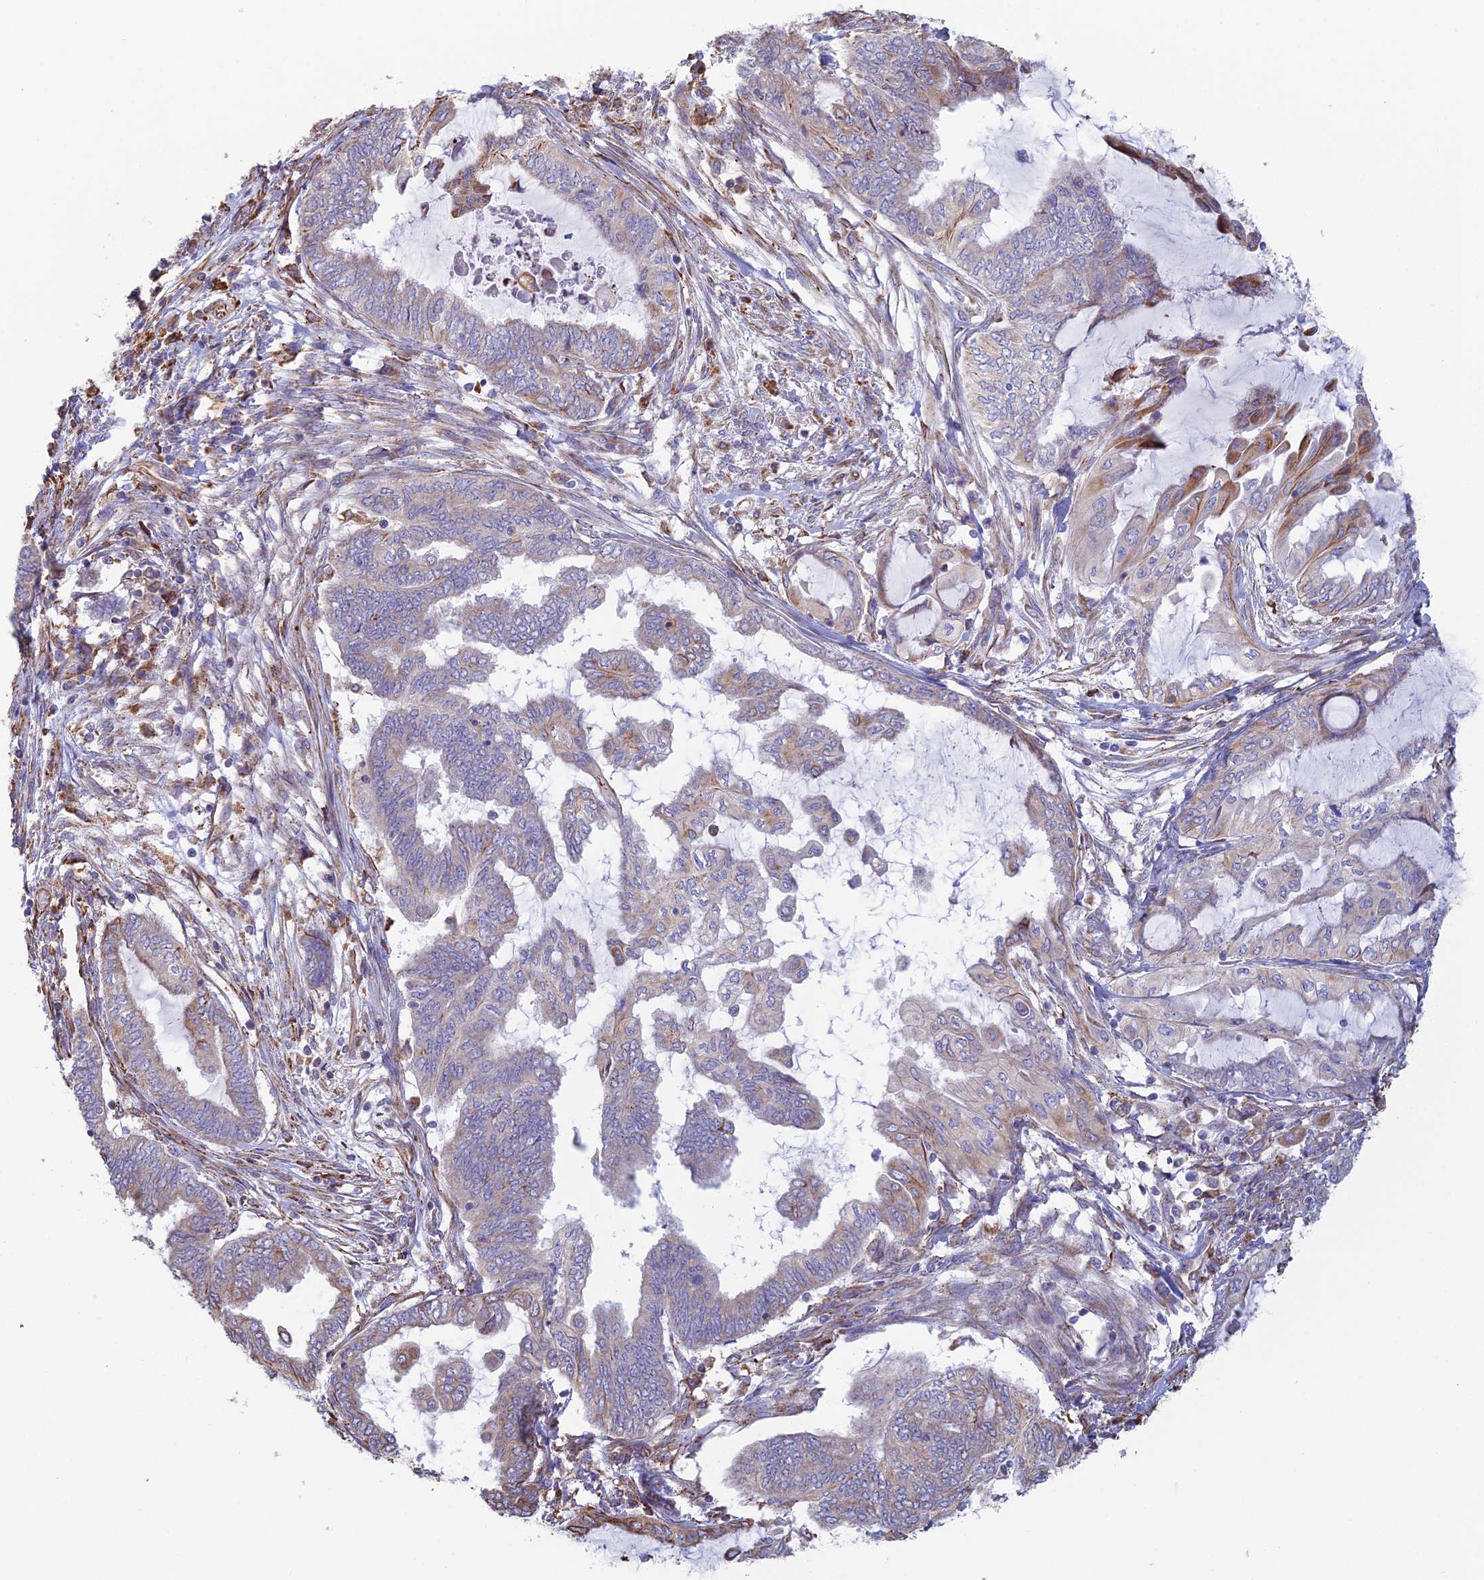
{"staining": {"intensity": "weak", "quantity": "<25%", "location": "cytoplasmic/membranous"}, "tissue": "endometrial cancer", "cell_type": "Tumor cells", "image_type": "cancer", "snomed": [{"axis": "morphology", "description": "Adenocarcinoma, NOS"}, {"axis": "topography", "description": "Uterus"}, {"axis": "topography", "description": "Endometrium"}], "caption": "Tumor cells are negative for brown protein staining in adenocarcinoma (endometrial).", "gene": "CLVS2", "patient": {"sex": "female", "age": 70}}